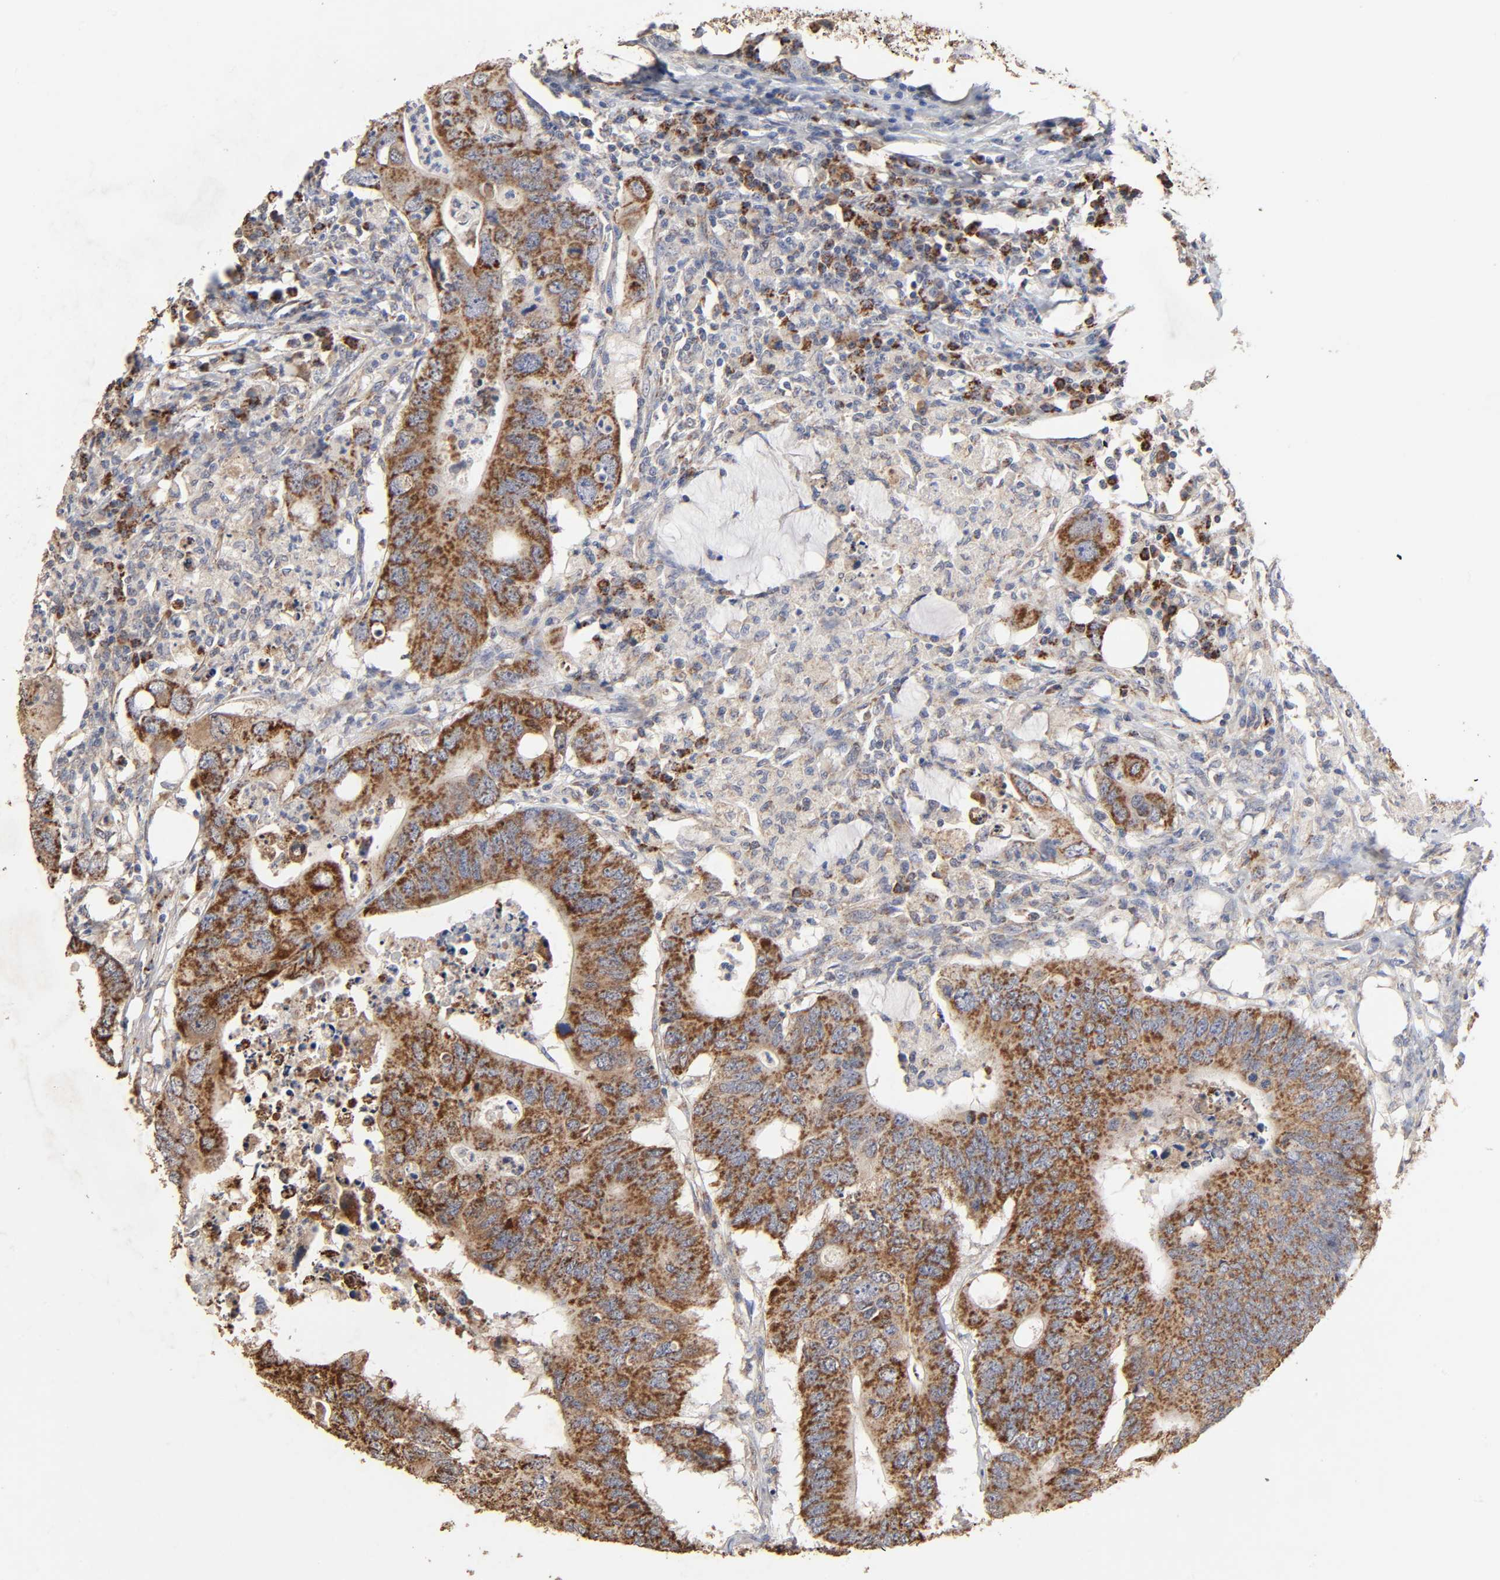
{"staining": {"intensity": "strong", "quantity": ">75%", "location": "cytoplasmic/membranous"}, "tissue": "colorectal cancer", "cell_type": "Tumor cells", "image_type": "cancer", "snomed": [{"axis": "morphology", "description": "Adenocarcinoma, NOS"}, {"axis": "topography", "description": "Colon"}], "caption": "Colorectal adenocarcinoma was stained to show a protein in brown. There is high levels of strong cytoplasmic/membranous positivity in approximately >75% of tumor cells. Ihc stains the protein of interest in brown and the nuclei are stained blue.", "gene": "CYCS", "patient": {"sex": "male", "age": 71}}